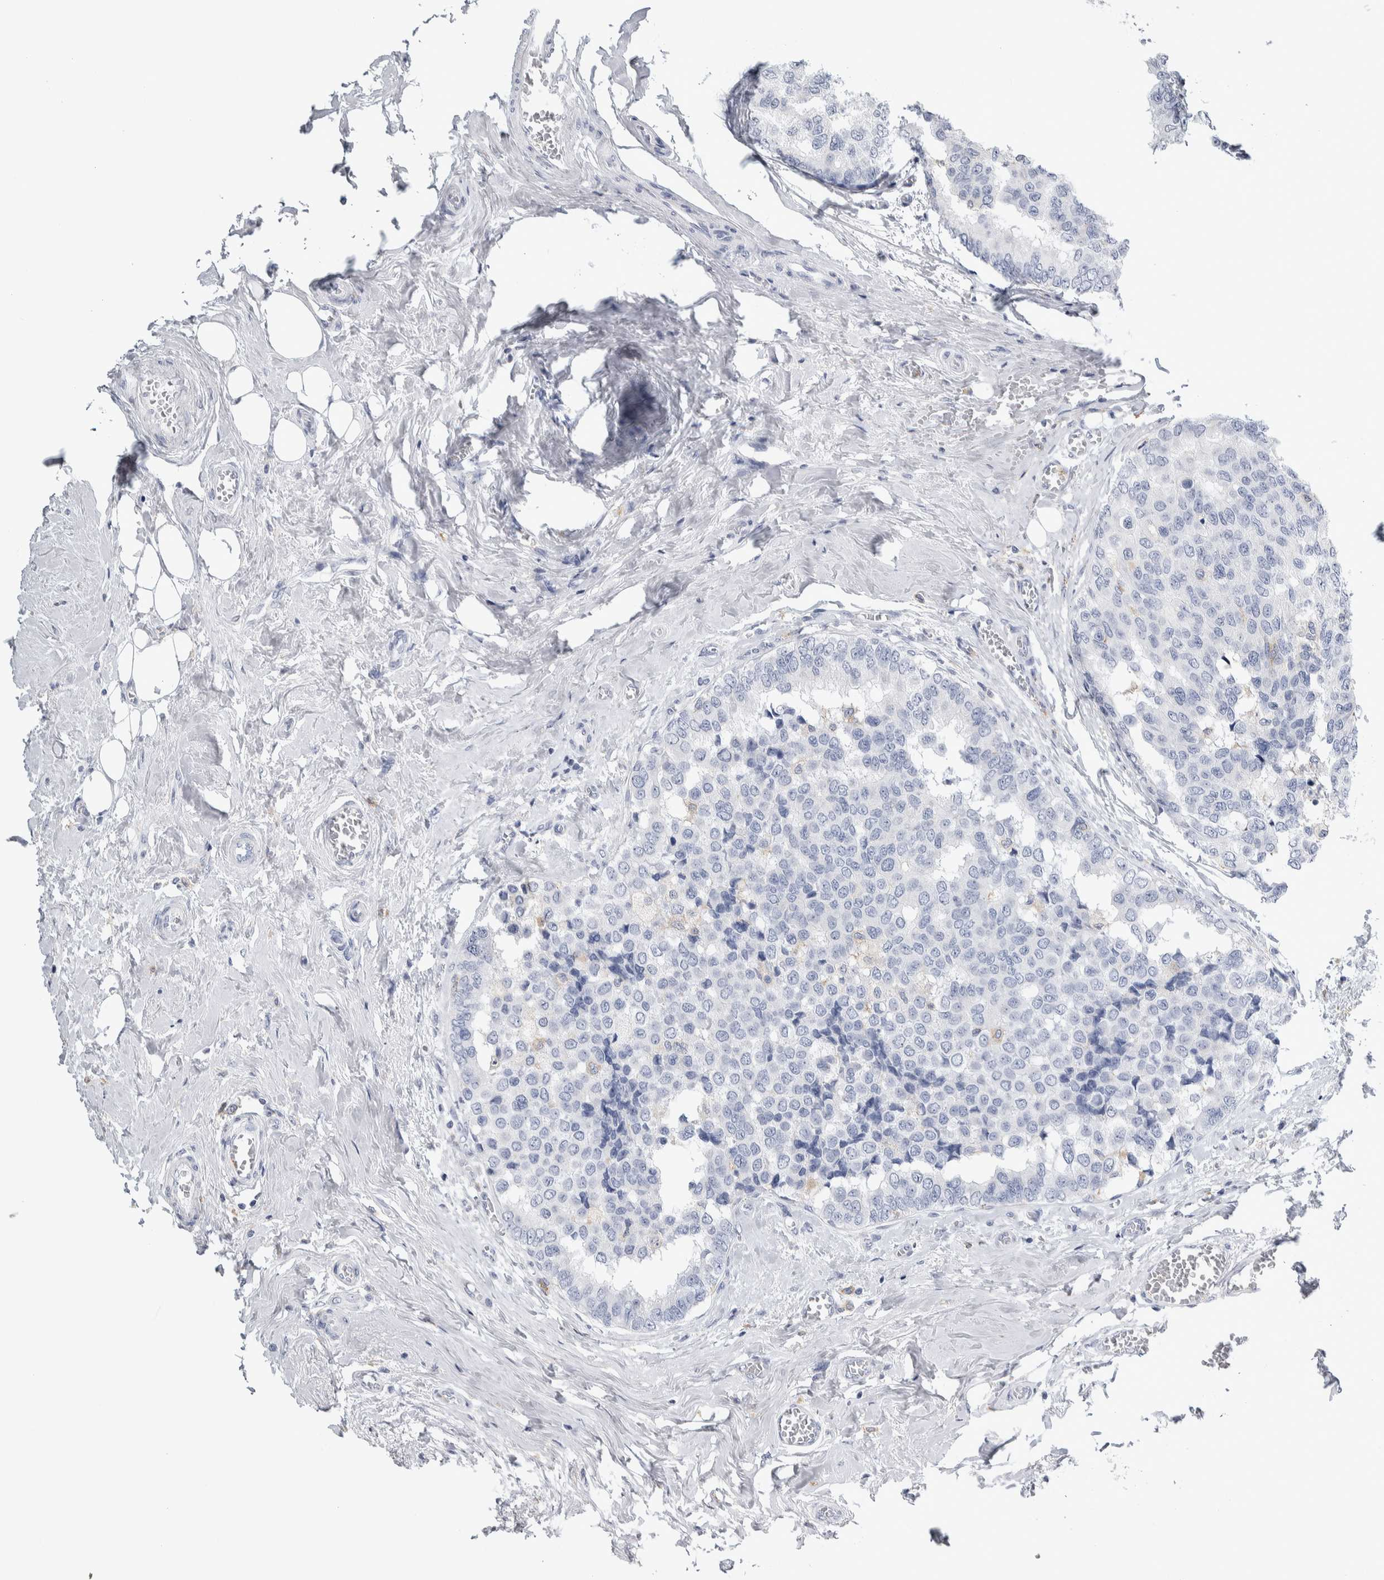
{"staining": {"intensity": "negative", "quantity": "none", "location": "none"}, "tissue": "breast cancer", "cell_type": "Tumor cells", "image_type": "cancer", "snomed": [{"axis": "morphology", "description": "Normal tissue, NOS"}, {"axis": "morphology", "description": "Duct carcinoma"}, {"axis": "topography", "description": "Breast"}], "caption": "DAB (3,3'-diaminobenzidine) immunohistochemical staining of human breast cancer displays no significant expression in tumor cells.", "gene": "SKAP2", "patient": {"sex": "female", "age": 43}}